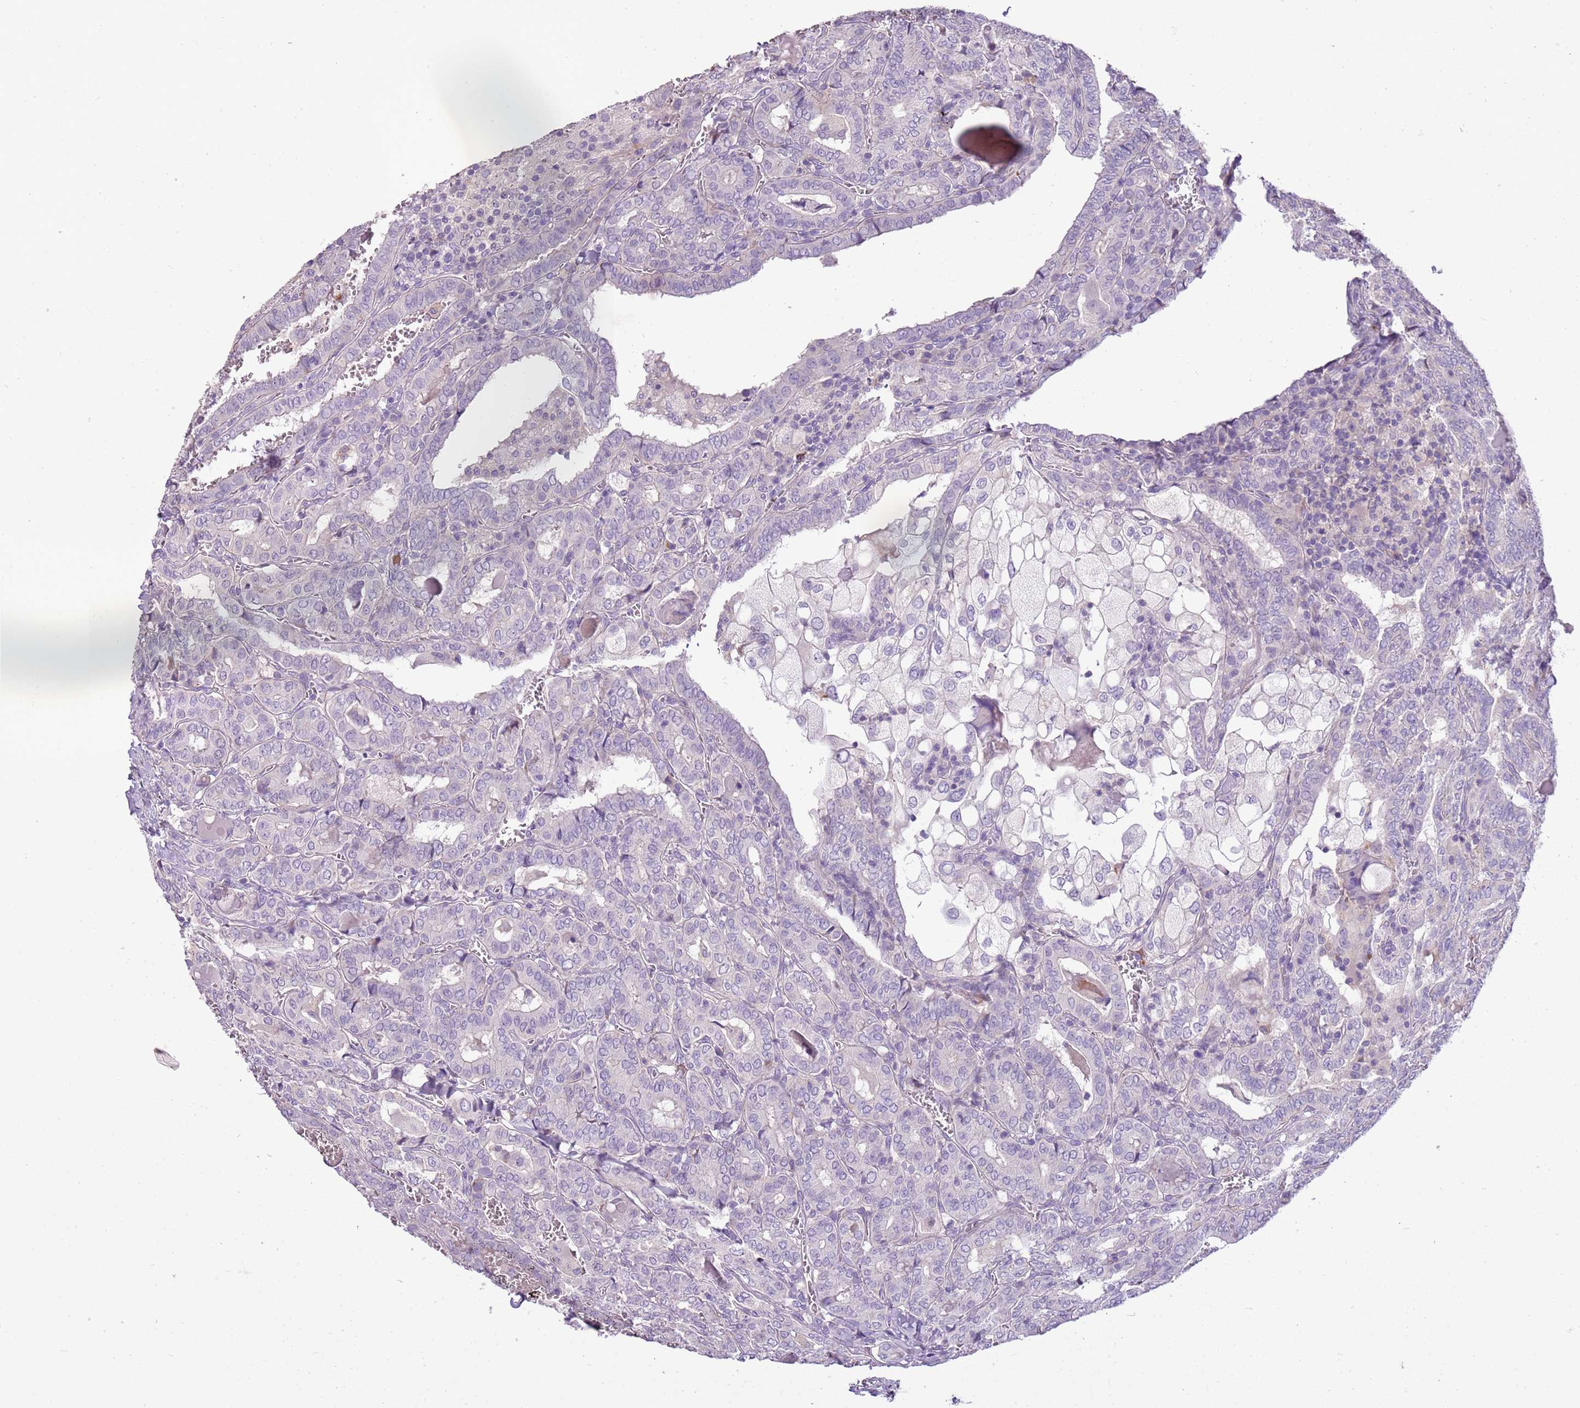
{"staining": {"intensity": "negative", "quantity": "none", "location": "none"}, "tissue": "thyroid cancer", "cell_type": "Tumor cells", "image_type": "cancer", "snomed": [{"axis": "morphology", "description": "Papillary adenocarcinoma, NOS"}, {"axis": "topography", "description": "Thyroid gland"}], "caption": "Tumor cells are negative for brown protein staining in thyroid papillary adenocarcinoma. (Stains: DAB (3,3'-diaminobenzidine) IHC with hematoxylin counter stain, Microscopy: brightfield microscopy at high magnification).", "gene": "SCAMP5", "patient": {"sex": "female", "age": 72}}